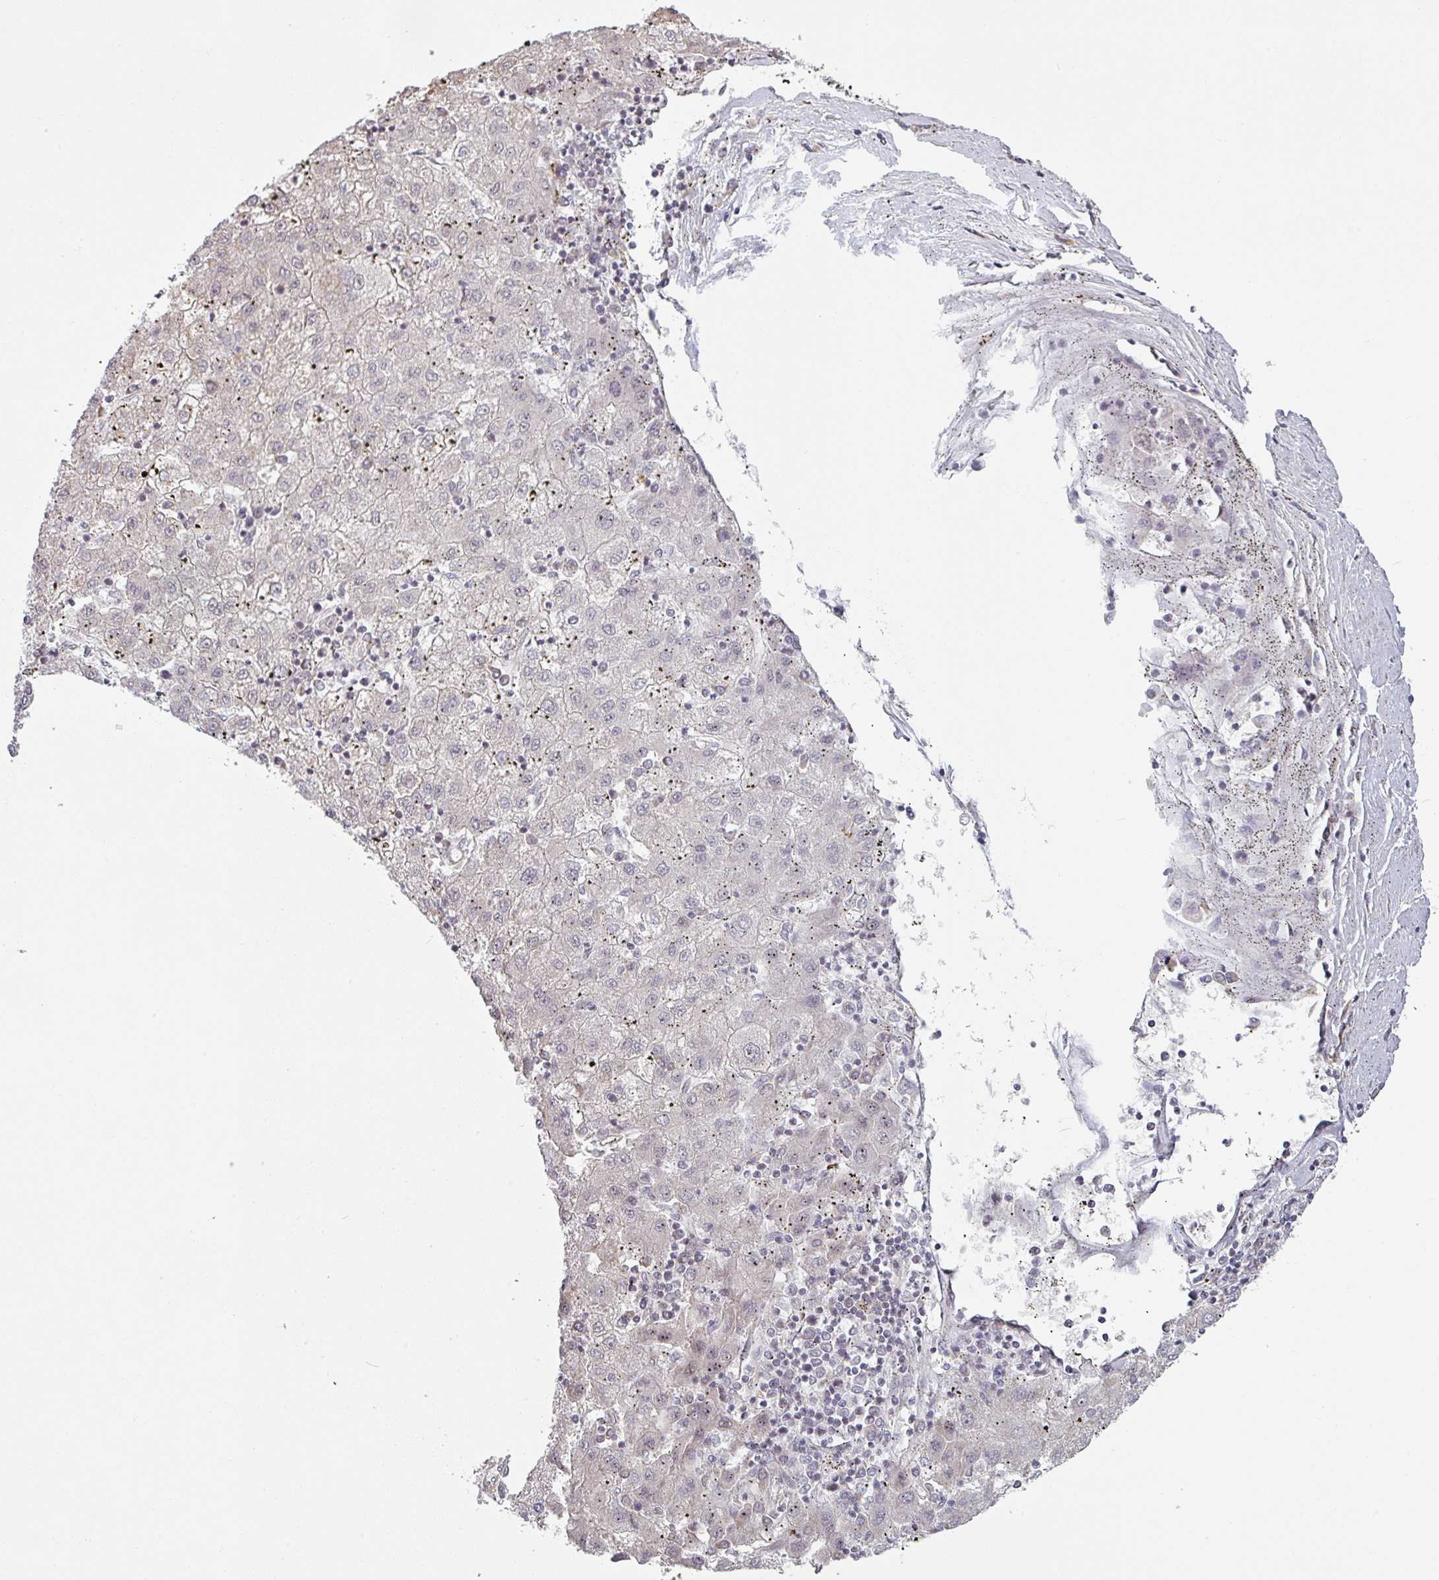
{"staining": {"intensity": "negative", "quantity": "none", "location": "none"}, "tissue": "liver cancer", "cell_type": "Tumor cells", "image_type": "cancer", "snomed": [{"axis": "morphology", "description": "Carcinoma, Hepatocellular, NOS"}, {"axis": "topography", "description": "Liver"}], "caption": "Tumor cells are negative for brown protein staining in liver cancer.", "gene": "PLEKHJ1", "patient": {"sex": "male", "age": 72}}